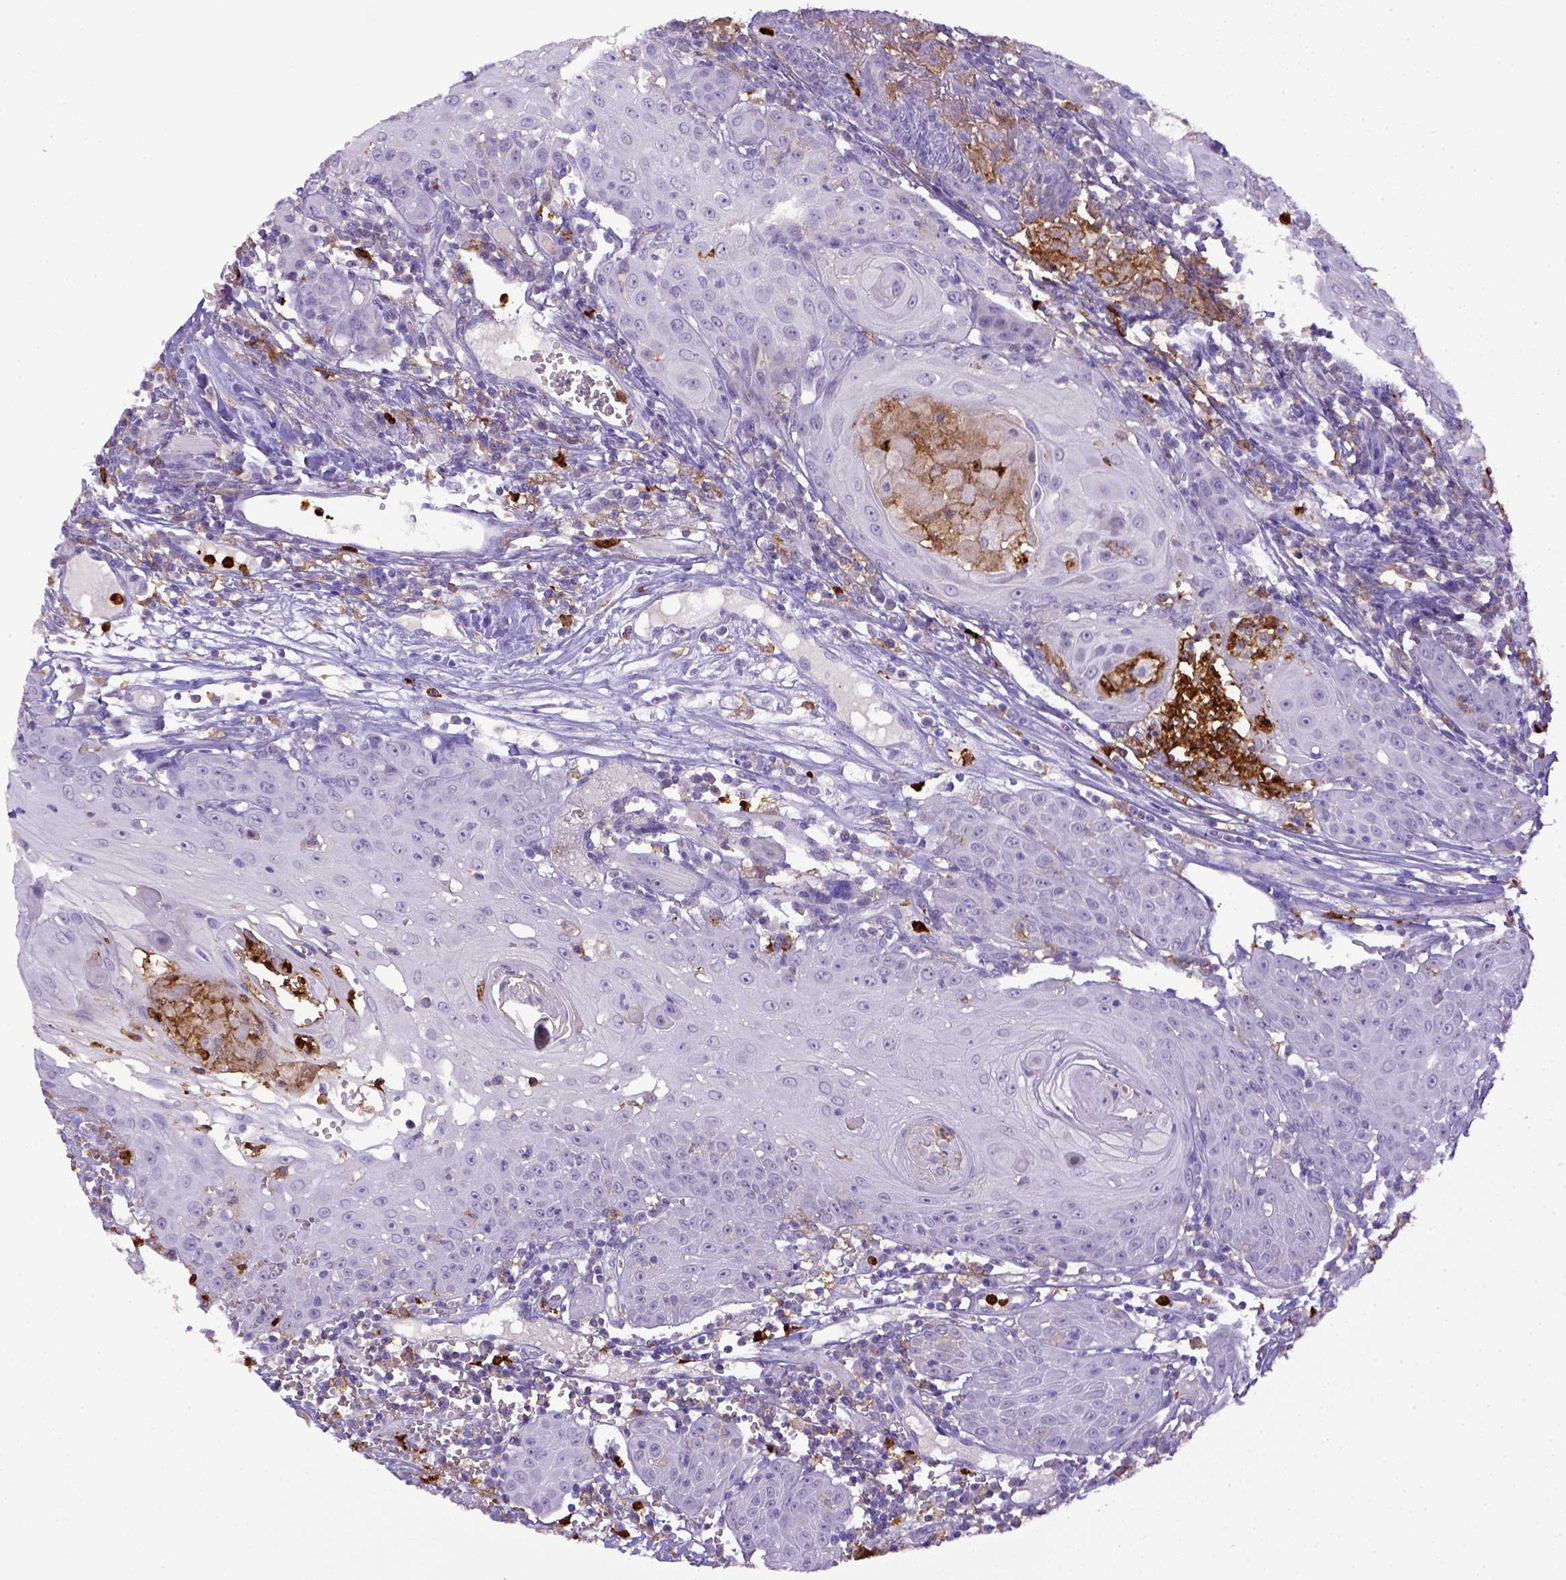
{"staining": {"intensity": "negative", "quantity": "none", "location": "none"}, "tissue": "head and neck cancer", "cell_type": "Tumor cells", "image_type": "cancer", "snomed": [{"axis": "morphology", "description": "Squamous cell carcinoma, NOS"}, {"axis": "topography", "description": "Head-Neck"}], "caption": "Human head and neck squamous cell carcinoma stained for a protein using immunohistochemistry (IHC) shows no expression in tumor cells.", "gene": "ITGAM", "patient": {"sex": "female", "age": 80}}